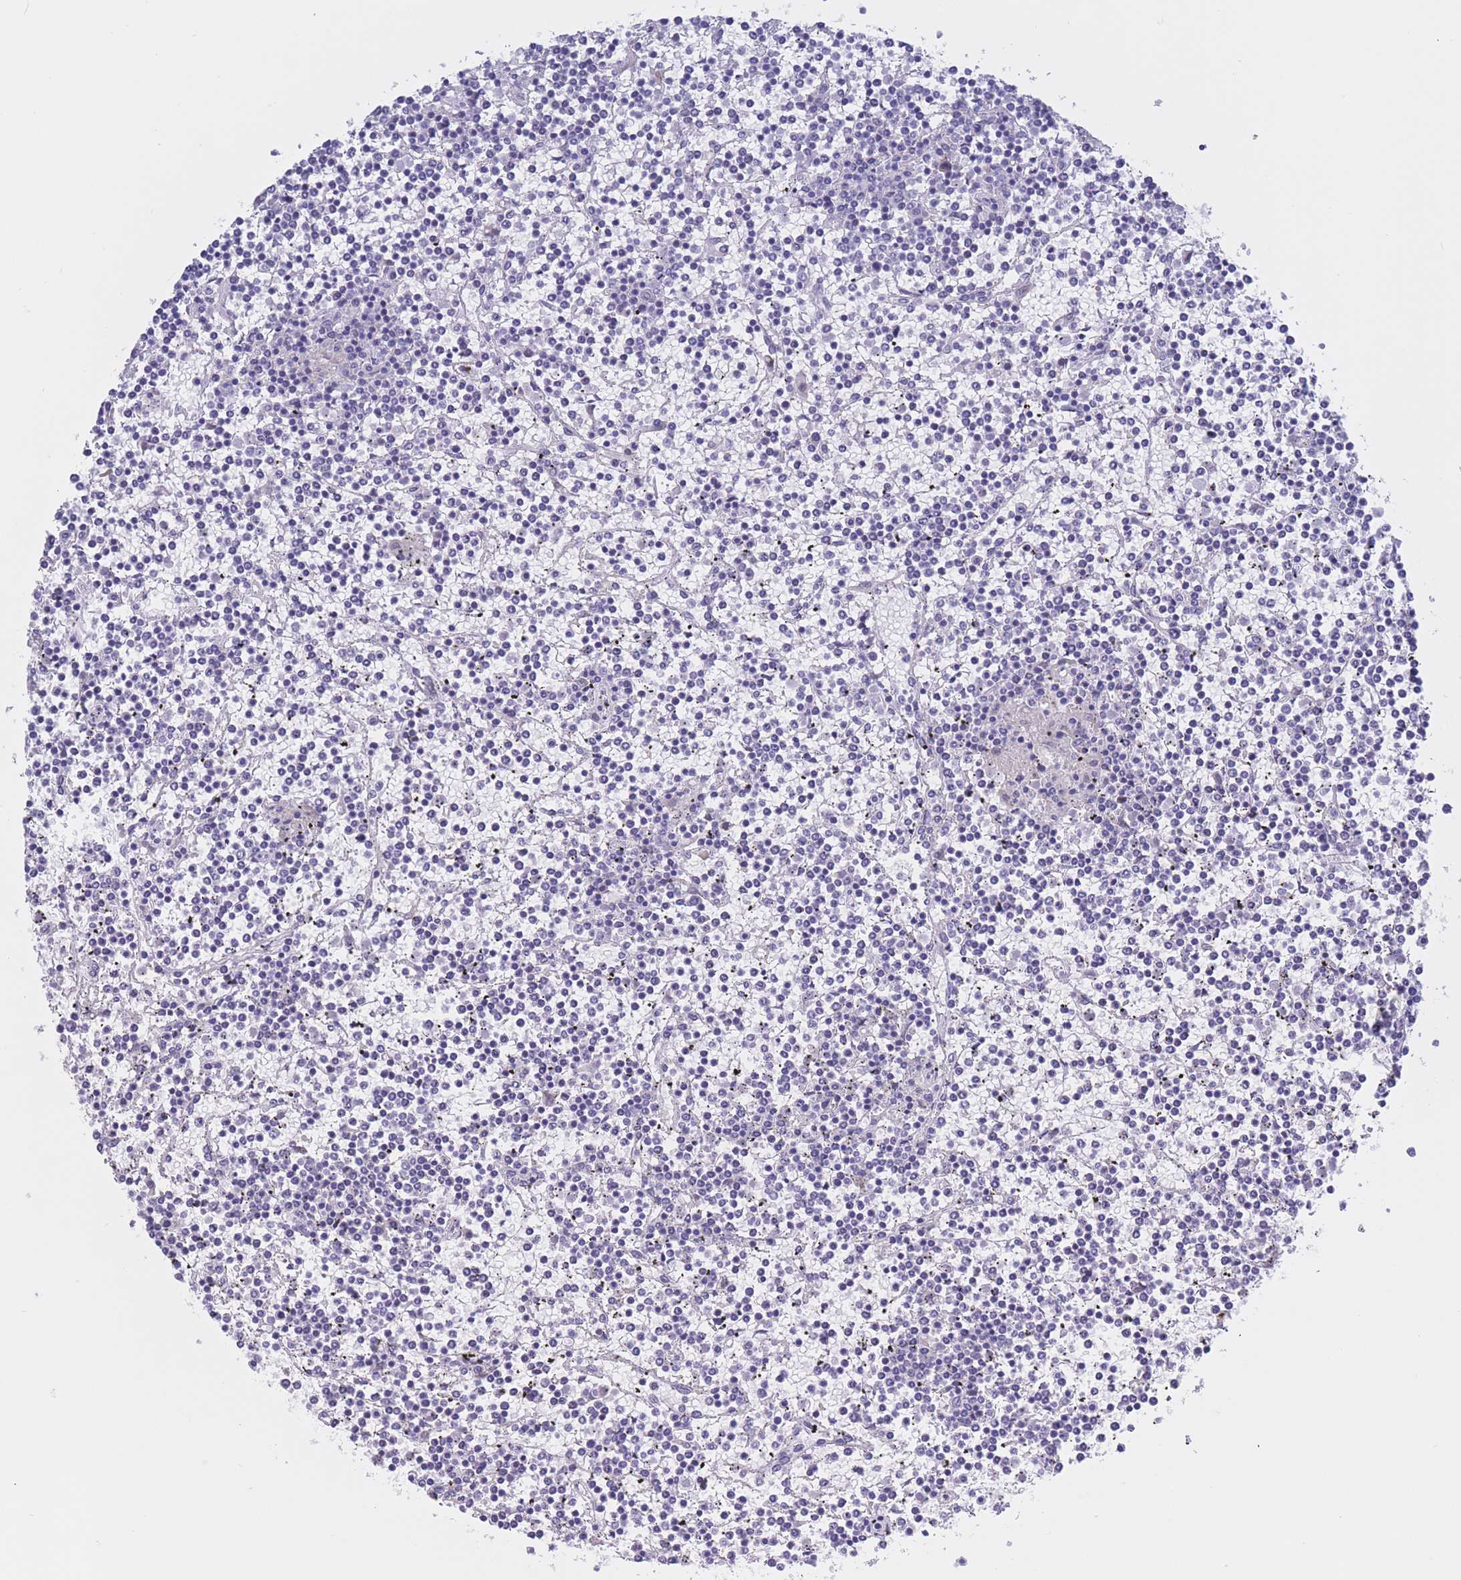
{"staining": {"intensity": "negative", "quantity": "none", "location": "none"}, "tissue": "lymphoma", "cell_type": "Tumor cells", "image_type": "cancer", "snomed": [{"axis": "morphology", "description": "Malignant lymphoma, non-Hodgkin's type, Low grade"}, {"axis": "topography", "description": "Spleen"}], "caption": "This is an immunohistochemistry photomicrograph of low-grade malignant lymphoma, non-Hodgkin's type. There is no positivity in tumor cells.", "gene": "BOP1", "patient": {"sex": "female", "age": 19}}